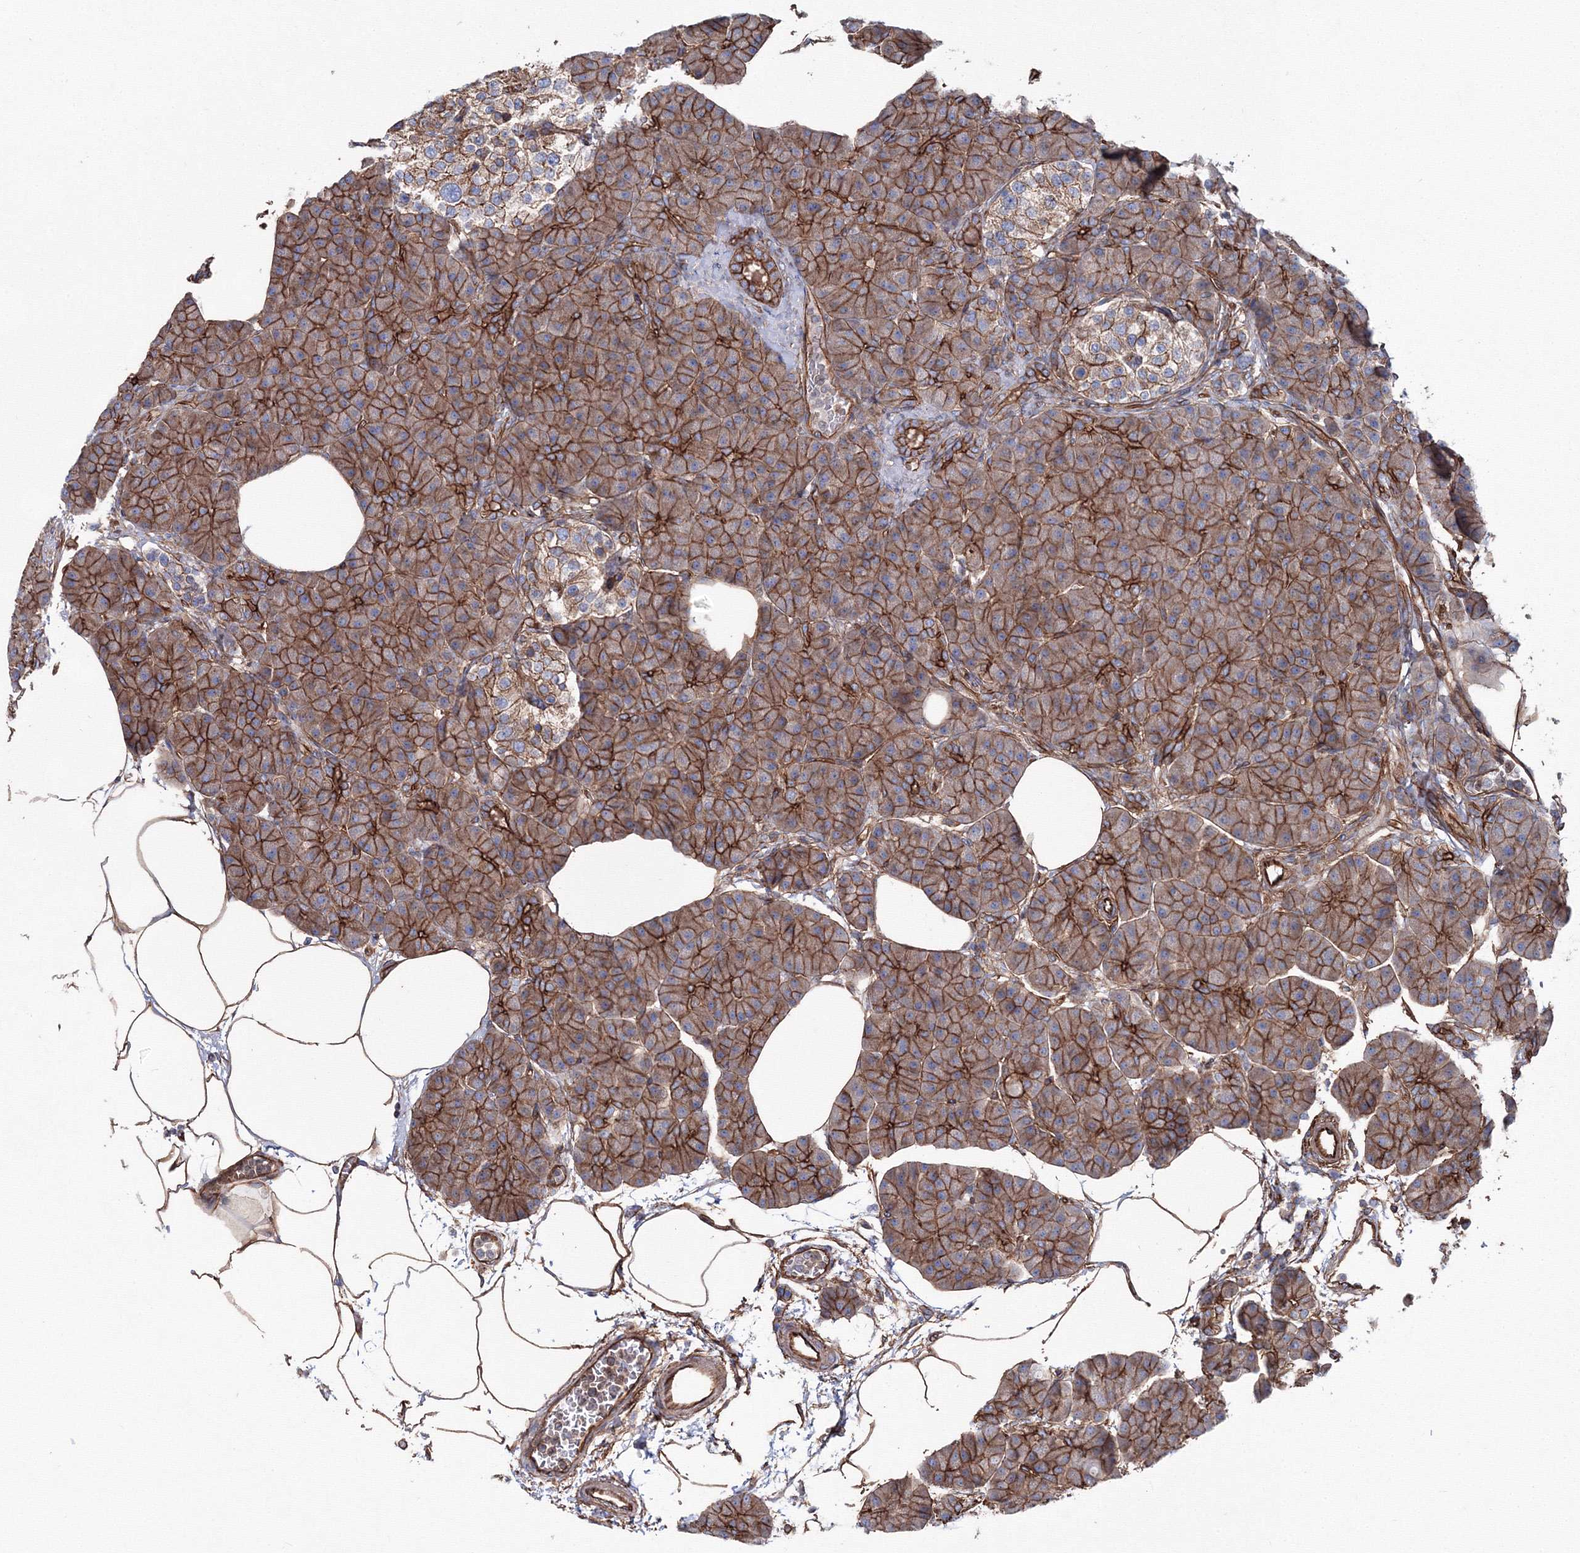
{"staining": {"intensity": "strong", "quantity": ">75%", "location": "cytoplasmic/membranous"}, "tissue": "pancreas", "cell_type": "Exocrine glandular cells", "image_type": "normal", "snomed": [{"axis": "morphology", "description": "Normal tissue, NOS"}, {"axis": "topography", "description": "Pancreas"}], "caption": "Normal pancreas demonstrates strong cytoplasmic/membranous positivity in about >75% of exocrine glandular cells The protein of interest is stained brown, and the nuclei are stained in blue (DAB IHC with brightfield microscopy, high magnification)..", "gene": "ANKRD37", "patient": {"sex": "female", "age": 70}}